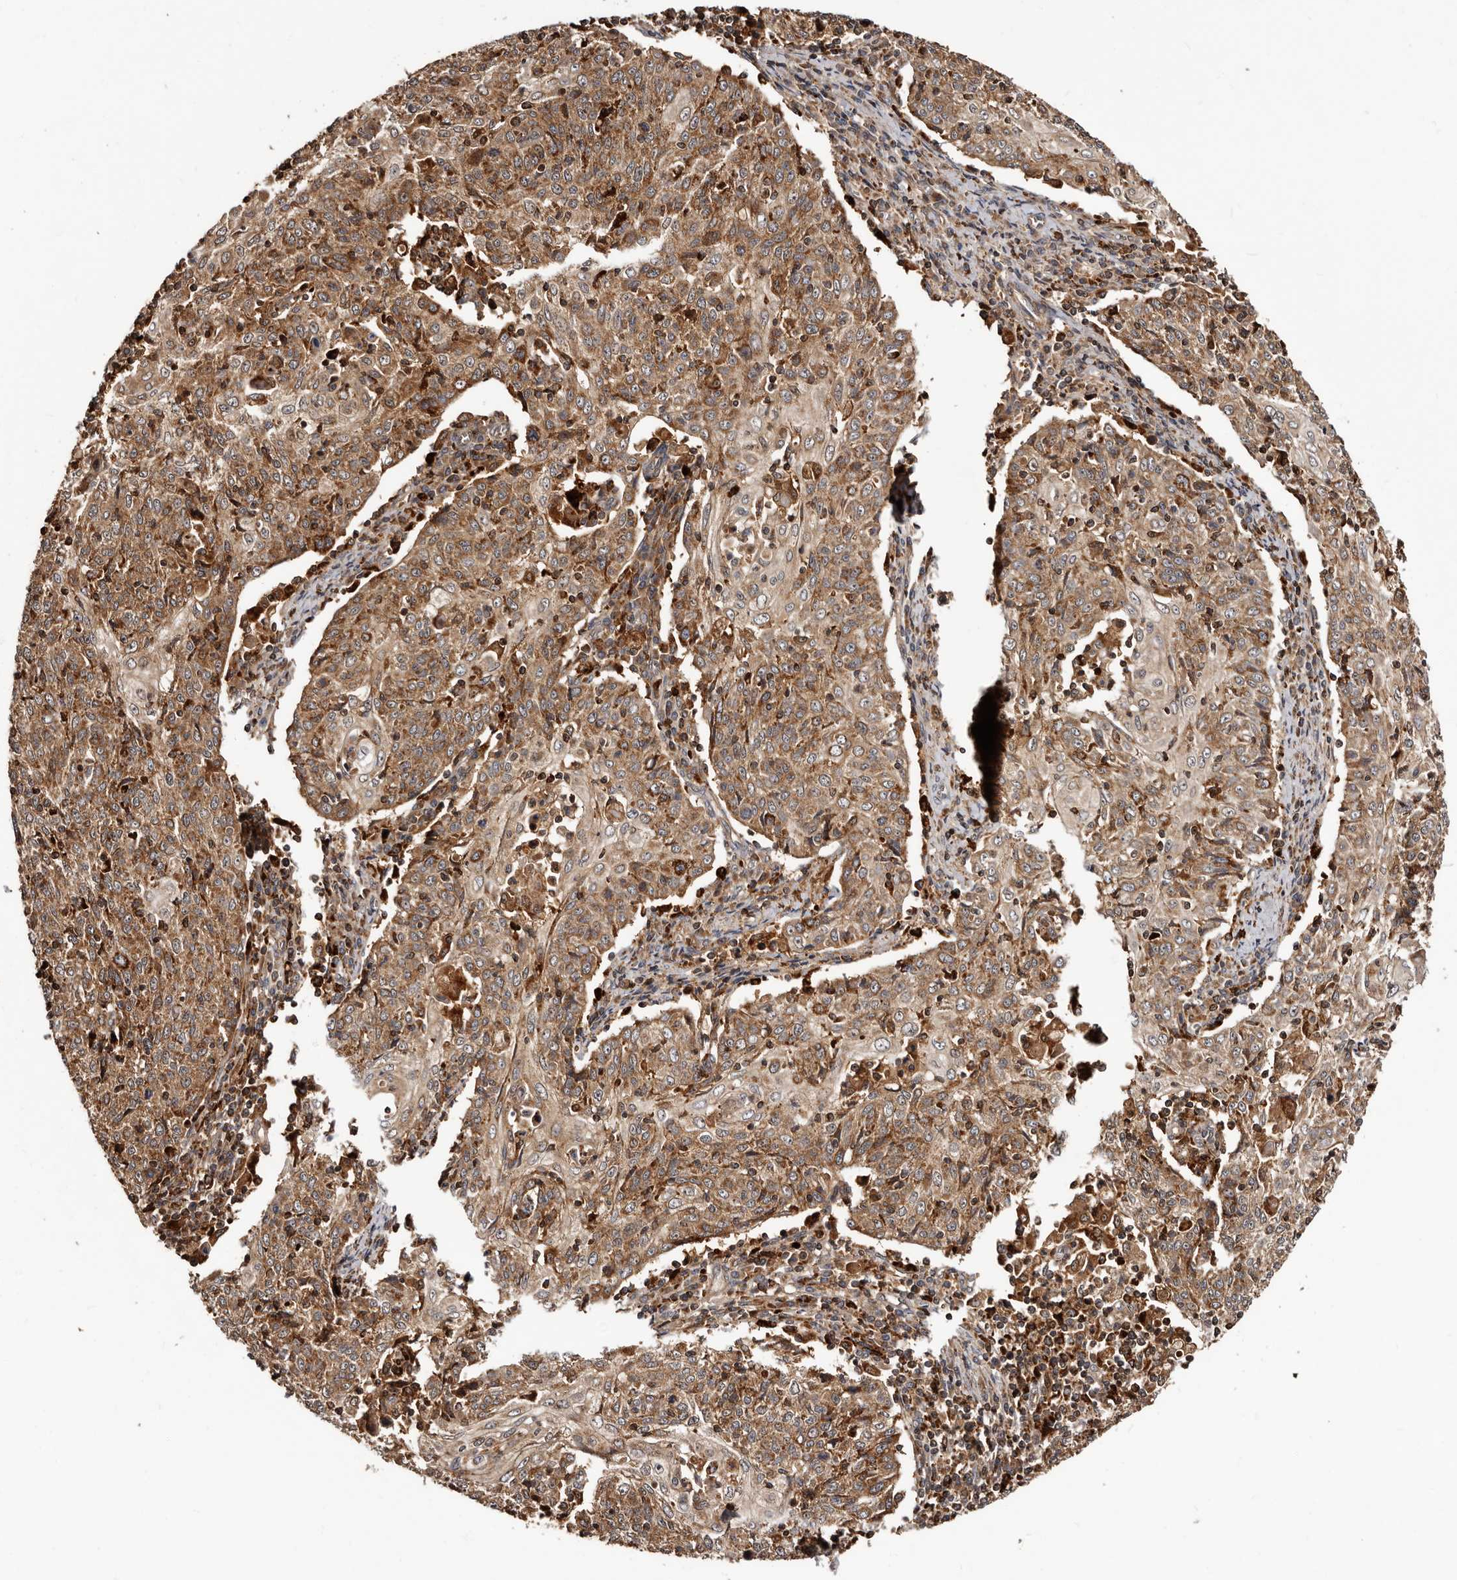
{"staining": {"intensity": "moderate", "quantity": ">75%", "location": "cytoplasmic/membranous"}, "tissue": "cervical cancer", "cell_type": "Tumor cells", "image_type": "cancer", "snomed": [{"axis": "morphology", "description": "Squamous cell carcinoma, NOS"}, {"axis": "topography", "description": "Cervix"}], "caption": "Immunohistochemical staining of human squamous cell carcinoma (cervical) demonstrates medium levels of moderate cytoplasmic/membranous expression in approximately >75% of tumor cells.", "gene": "BAX", "patient": {"sex": "female", "age": 48}}